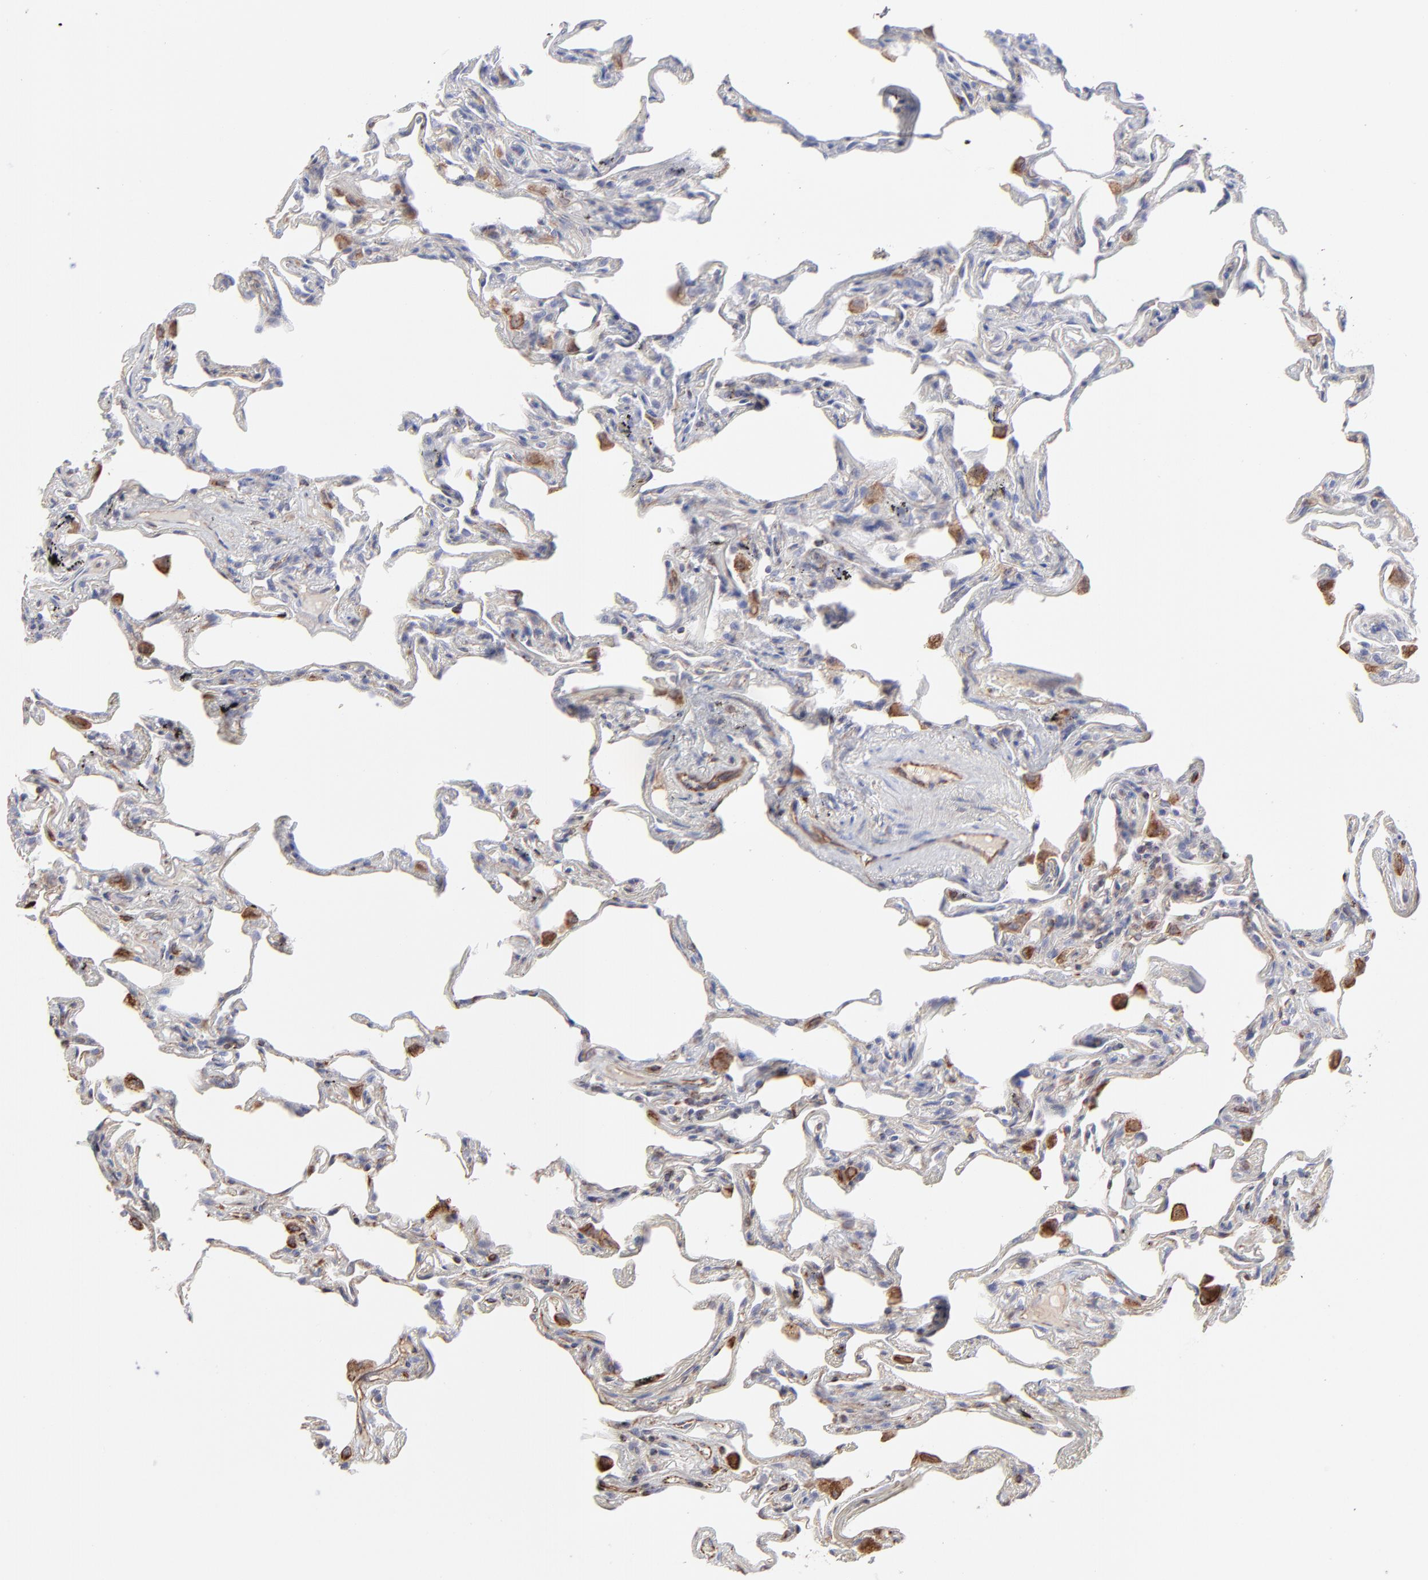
{"staining": {"intensity": "negative", "quantity": "none", "location": "none"}, "tissue": "lung", "cell_type": "Alveolar cells", "image_type": "normal", "snomed": [{"axis": "morphology", "description": "Normal tissue, NOS"}, {"axis": "morphology", "description": "Inflammation, NOS"}, {"axis": "topography", "description": "Lung"}], "caption": "Immunohistochemical staining of unremarkable human lung reveals no significant expression in alveolar cells.", "gene": "COX8C", "patient": {"sex": "male", "age": 69}}